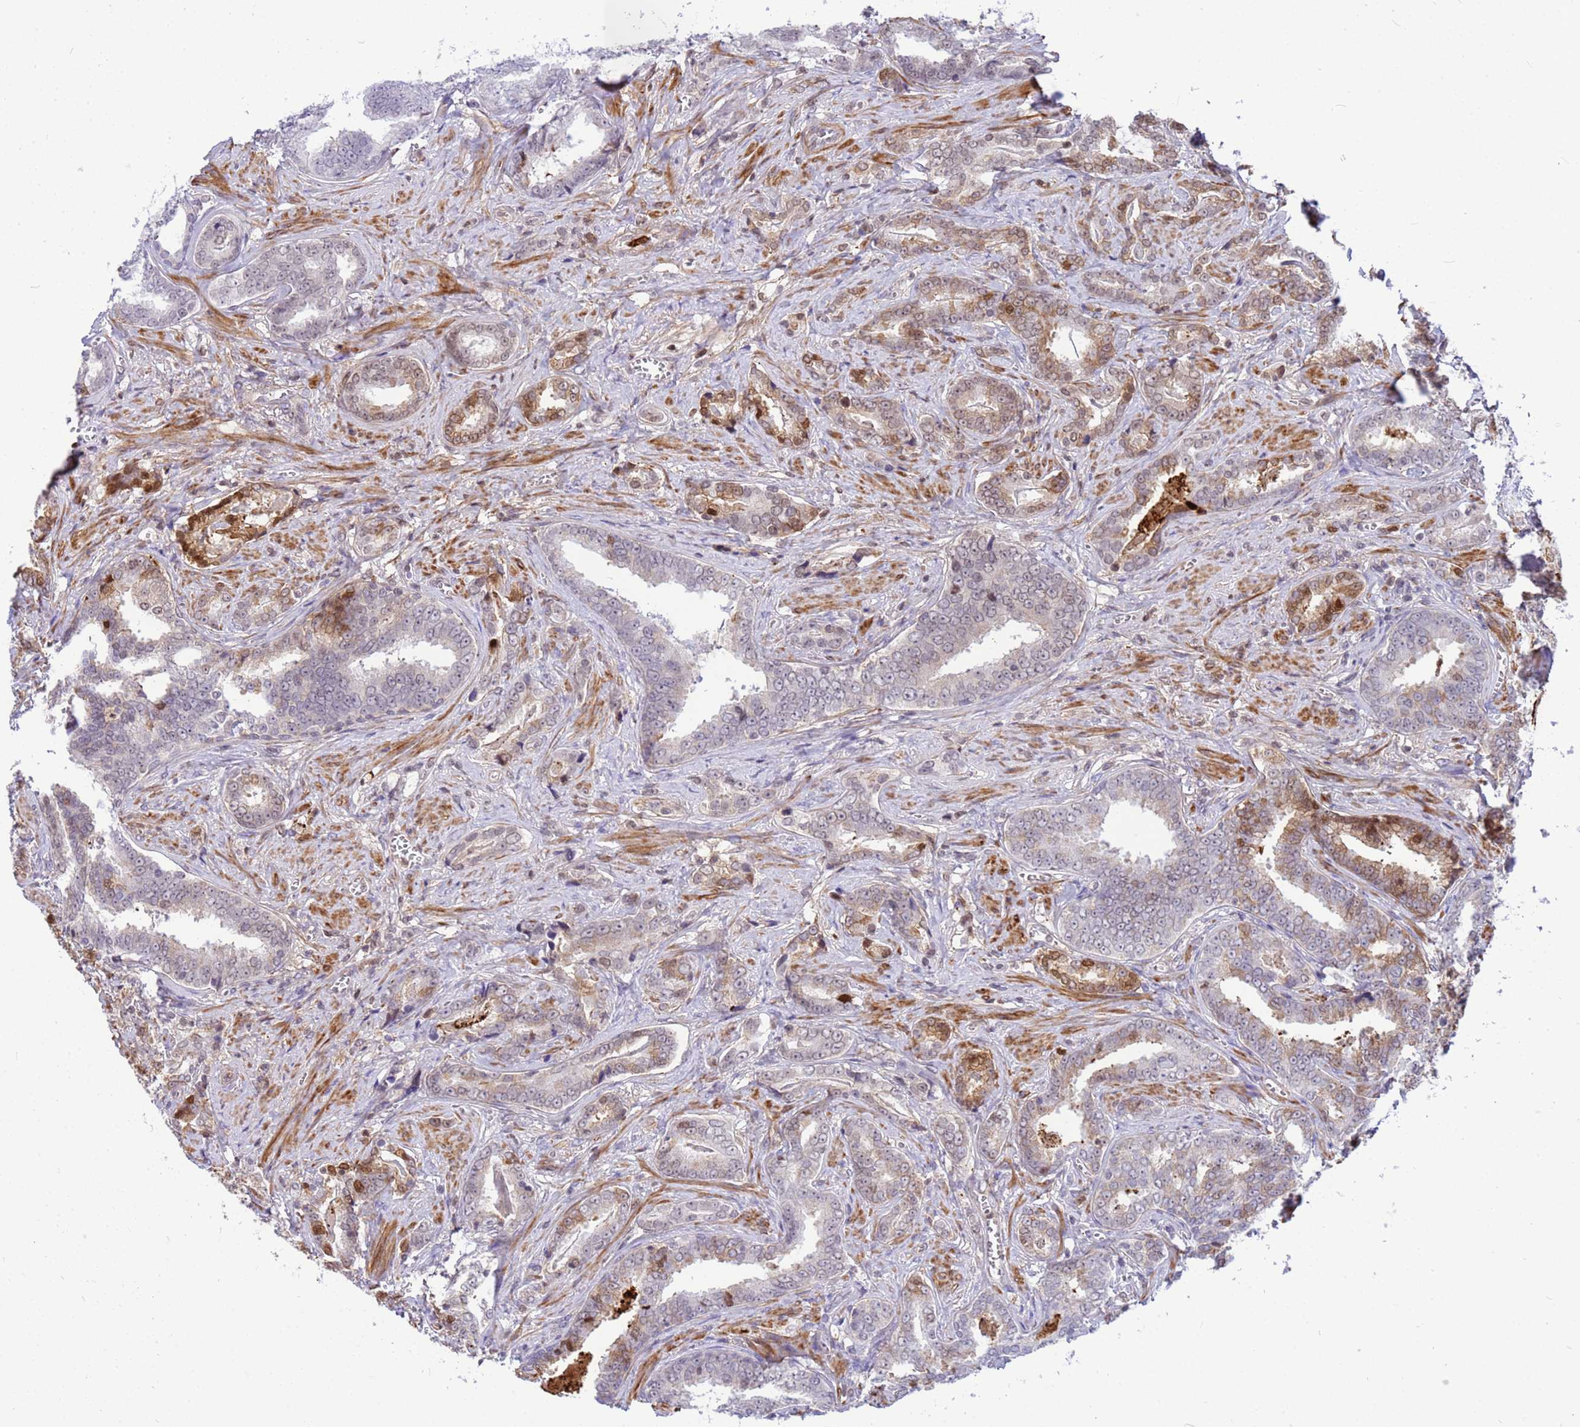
{"staining": {"intensity": "negative", "quantity": "none", "location": "none"}, "tissue": "prostate cancer", "cell_type": "Tumor cells", "image_type": "cancer", "snomed": [{"axis": "morphology", "description": "Adenocarcinoma, High grade"}, {"axis": "topography", "description": "Prostate"}], "caption": "The photomicrograph displays no staining of tumor cells in prostate high-grade adenocarcinoma.", "gene": "ORM1", "patient": {"sex": "male", "age": 67}}